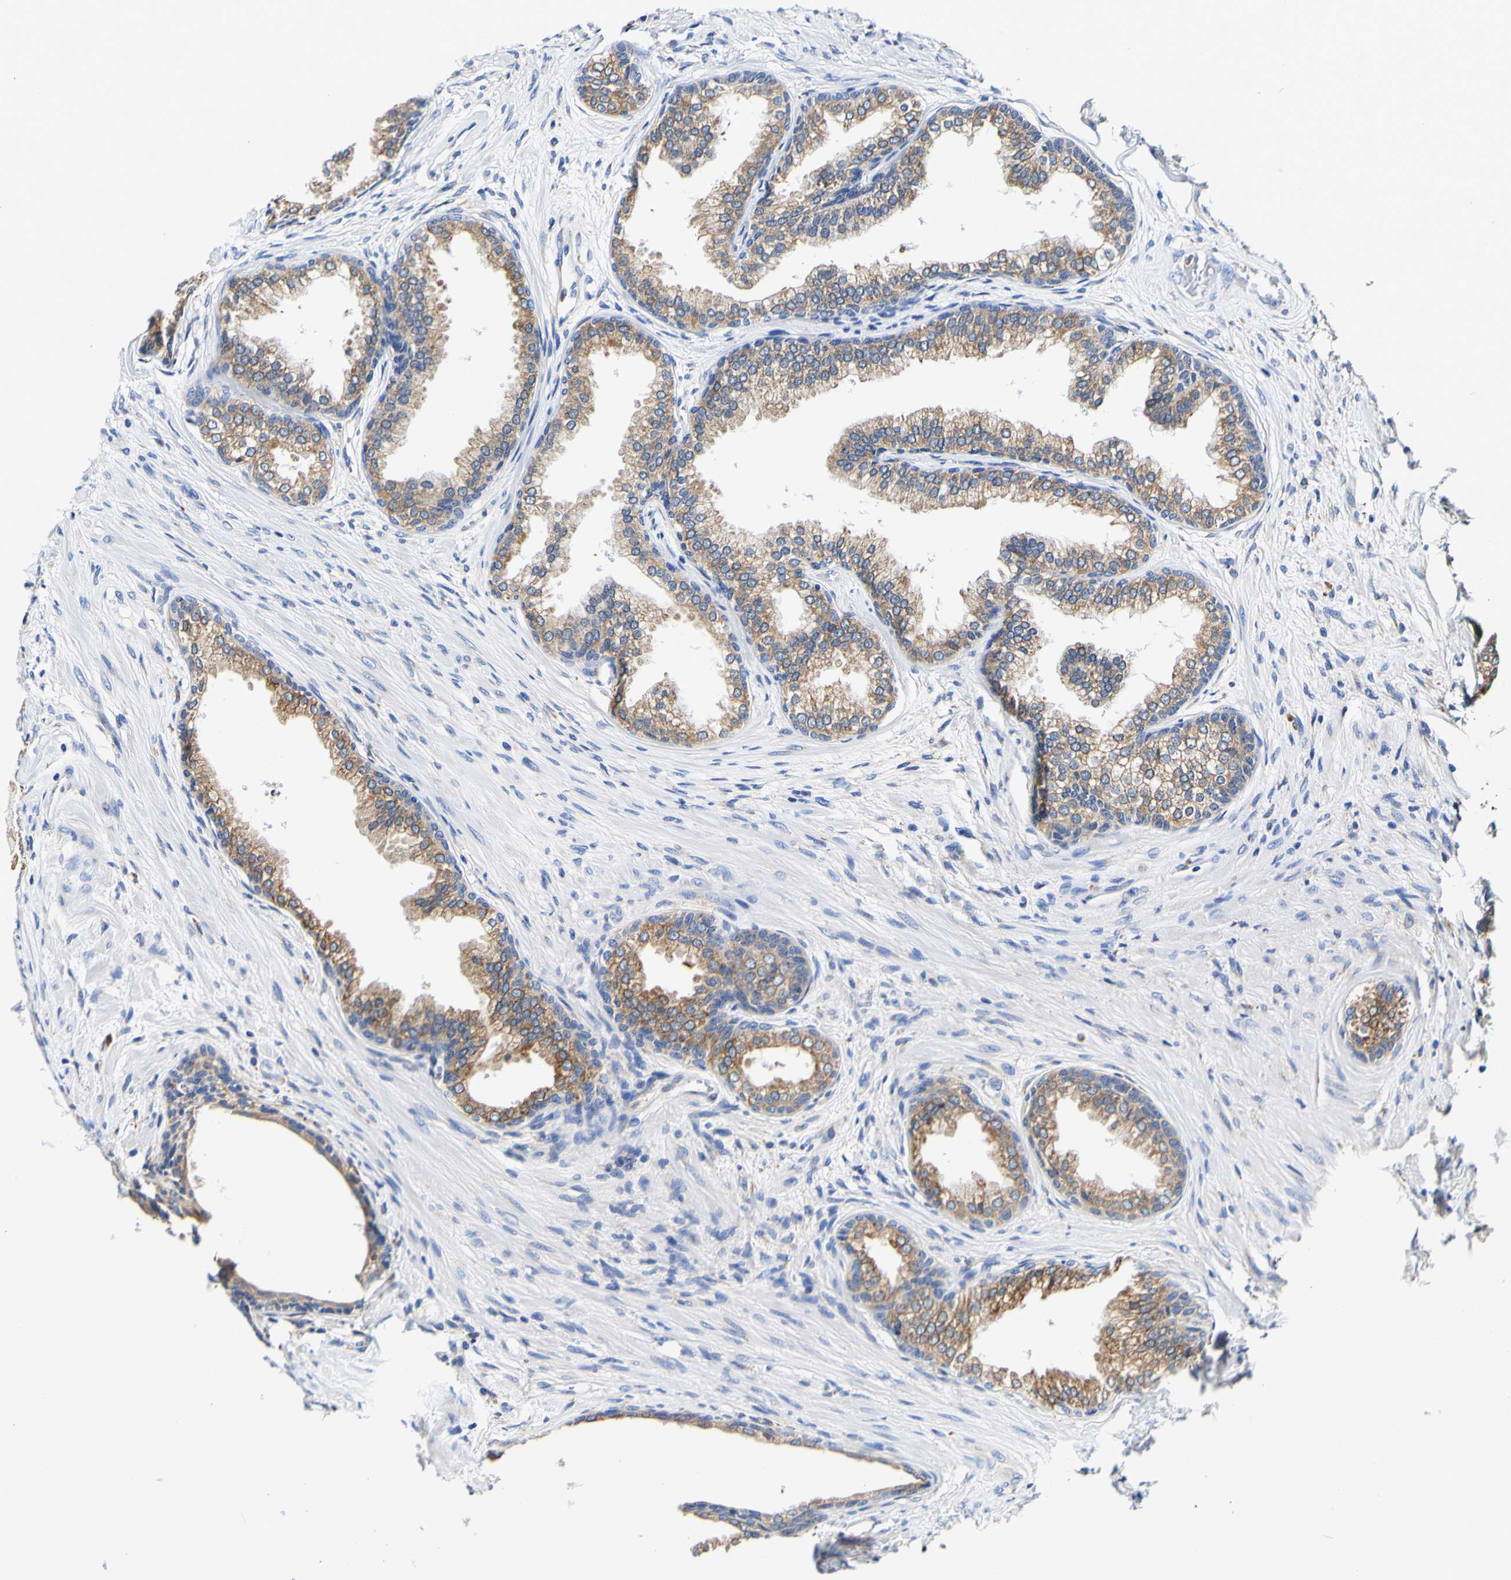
{"staining": {"intensity": "strong", "quantity": ">75%", "location": "cytoplasmic/membranous"}, "tissue": "prostate", "cell_type": "Glandular cells", "image_type": "normal", "snomed": [{"axis": "morphology", "description": "Normal tissue, NOS"}, {"axis": "topography", "description": "Prostate"}], "caption": "Unremarkable prostate reveals strong cytoplasmic/membranous staining in about >75% of glandular cells Nuclei are stained in blue..", "gene": "P4HB", "patient": {"sex": "male", "age": 76}}